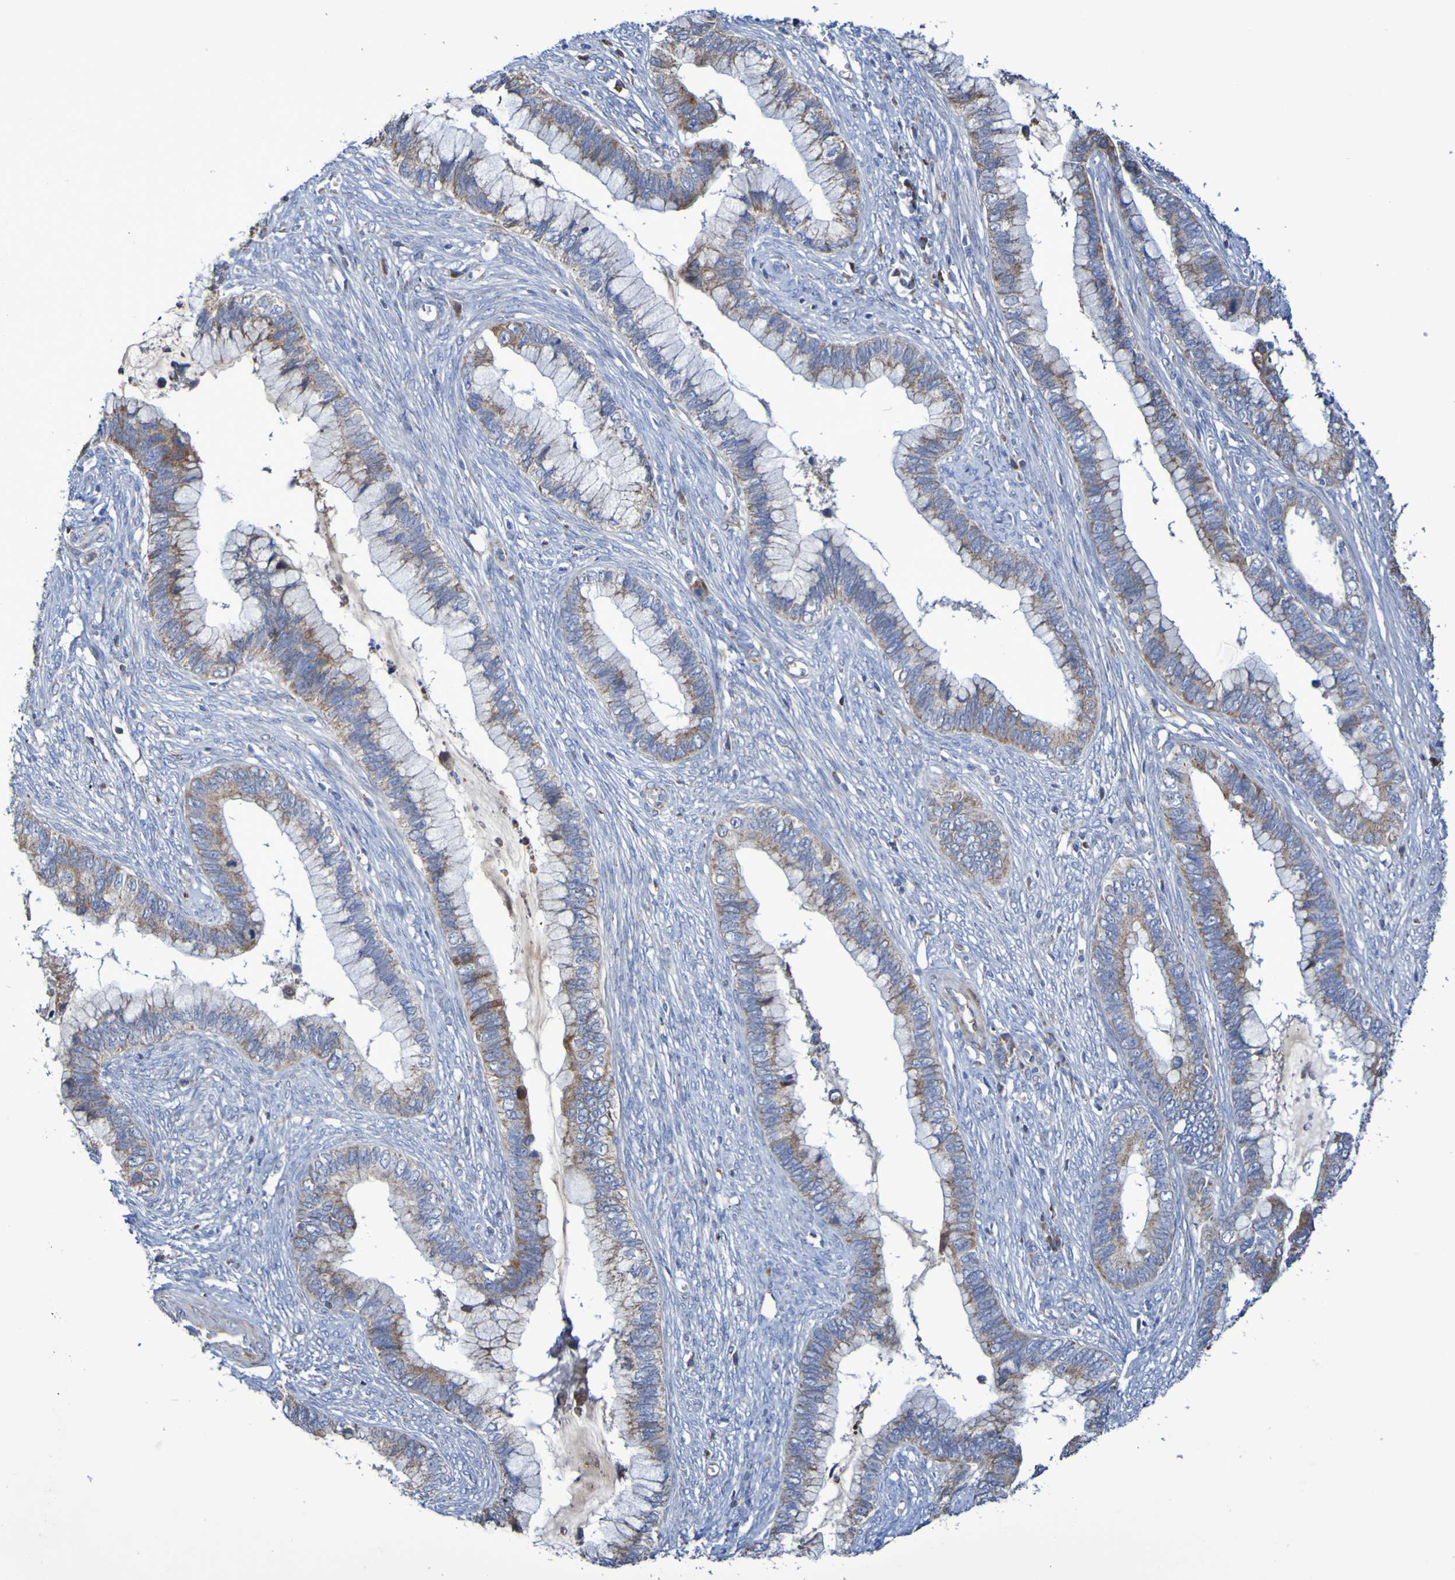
{"staining": {"intensity": "weak", "quantity": ">75%", "location": "cytoplasmic/membranous"}, "tissue": "cervical cancer", "cell_type": "Tumor cells", "image_type": "cancer", "snomed": [{"axis": "morphology", "description": "Adenocarcinoma, NOS"}, {"axis": "topography", "description": "Cervix"}], "caption": "Cervical cancer (adenocarcinoma) tissue displays weak cytoplasmic/membranous staining in about >75% of tumor cells, visualized by immunohistochemistry.", "gene": "CNTN2", "patient": {"sex": "female", "age": 44}}